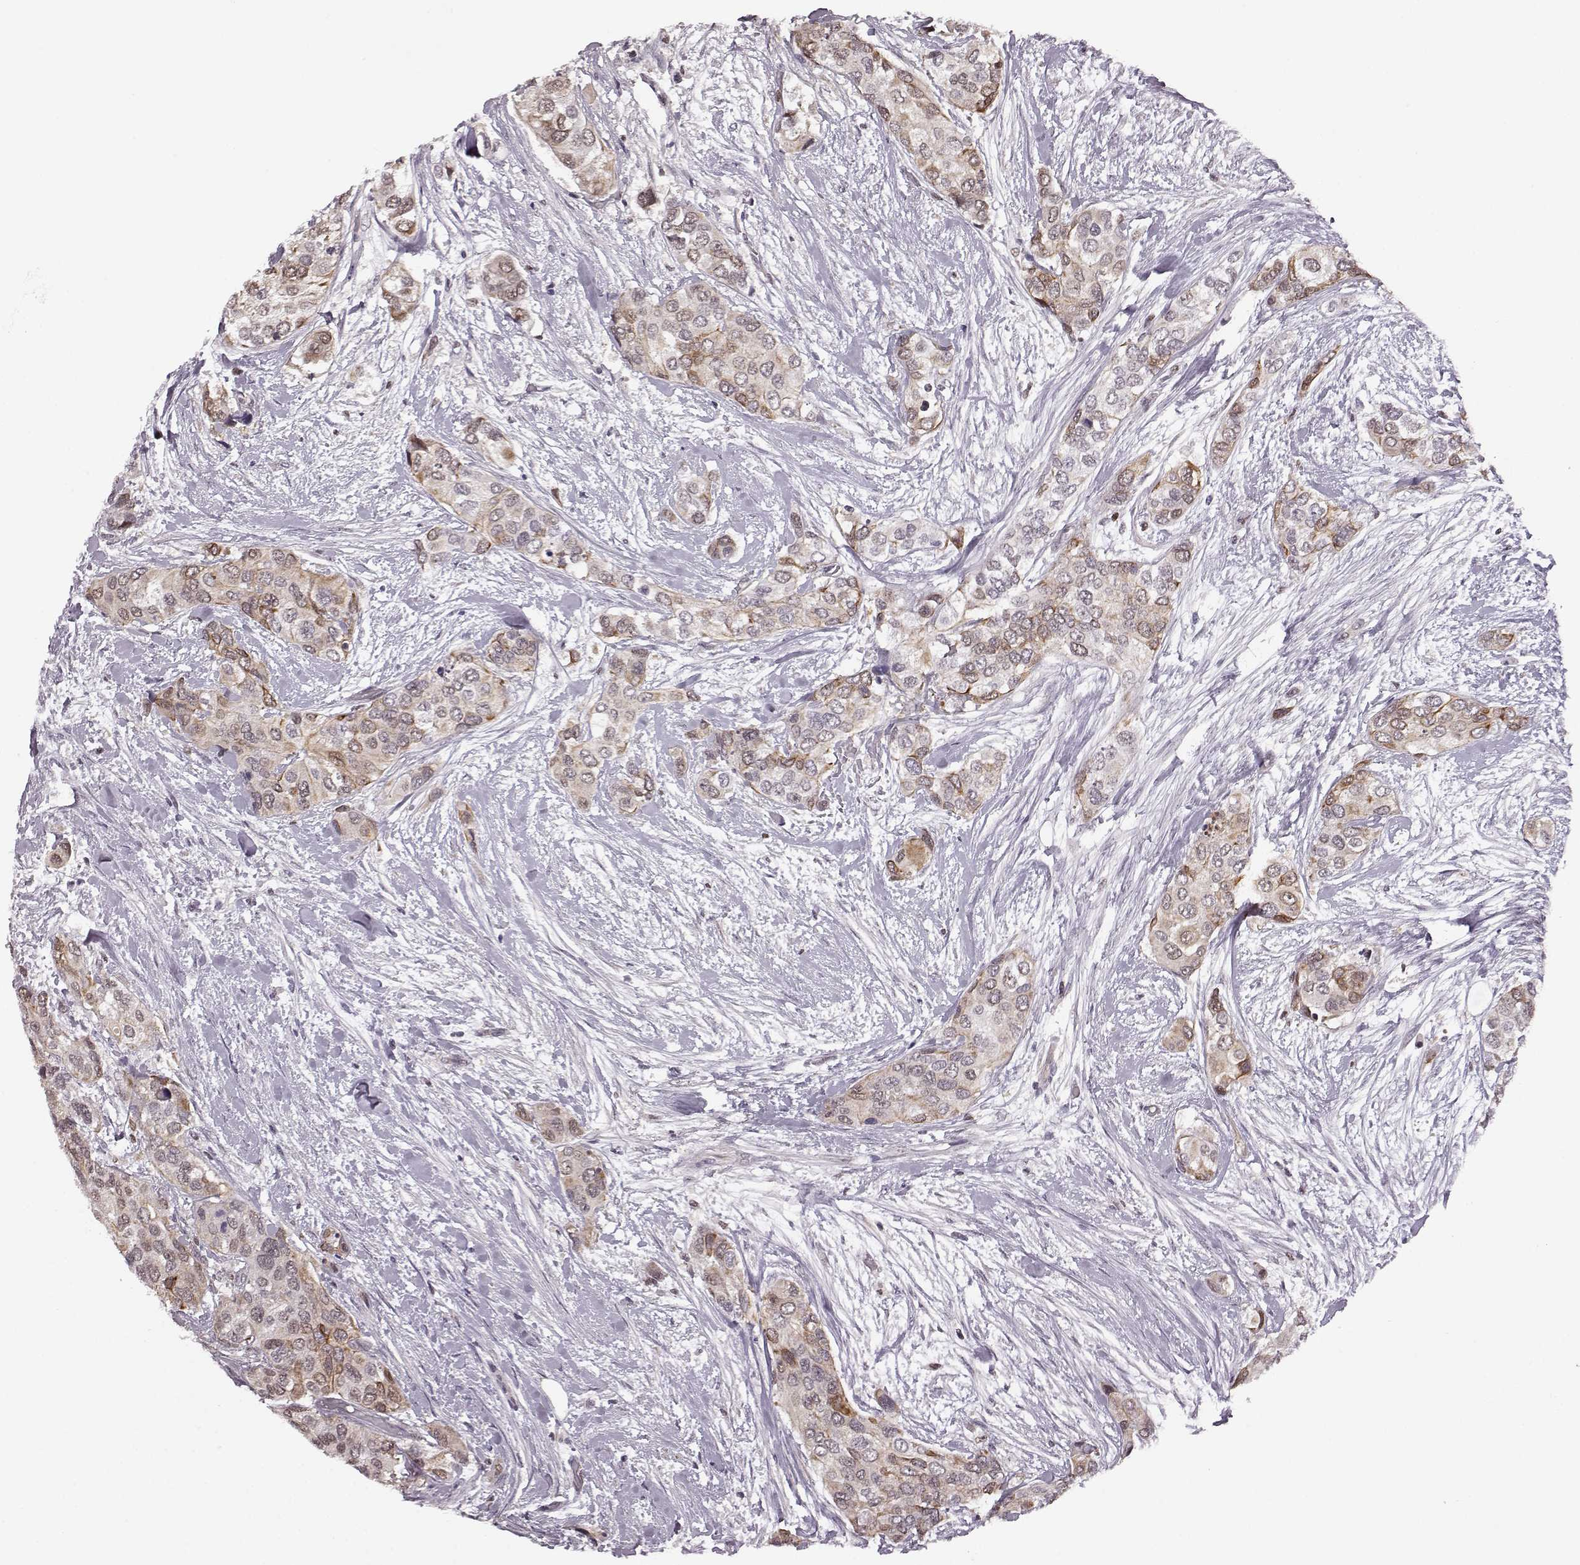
{"staining": {"intensity": "moderate", "quantity": "<25%", "location": "nuclear"}, "tissue": "urothelial cancer", "cell_type": "Tumor cells", "image_type": "cancer", "snomed": [{"axis": "morphology", "description": "Urothelial carcinoma, High grade"}, {"axis": "topography", "description": "Urinary bladder"}], "caption": "Tumor cells exhibit moderate nuclear positivity in approximately <25% of cells in high-grade urothelial carcinoma.", "gene": "KLF6", "patient": {"sex": "male", "age": 77}}